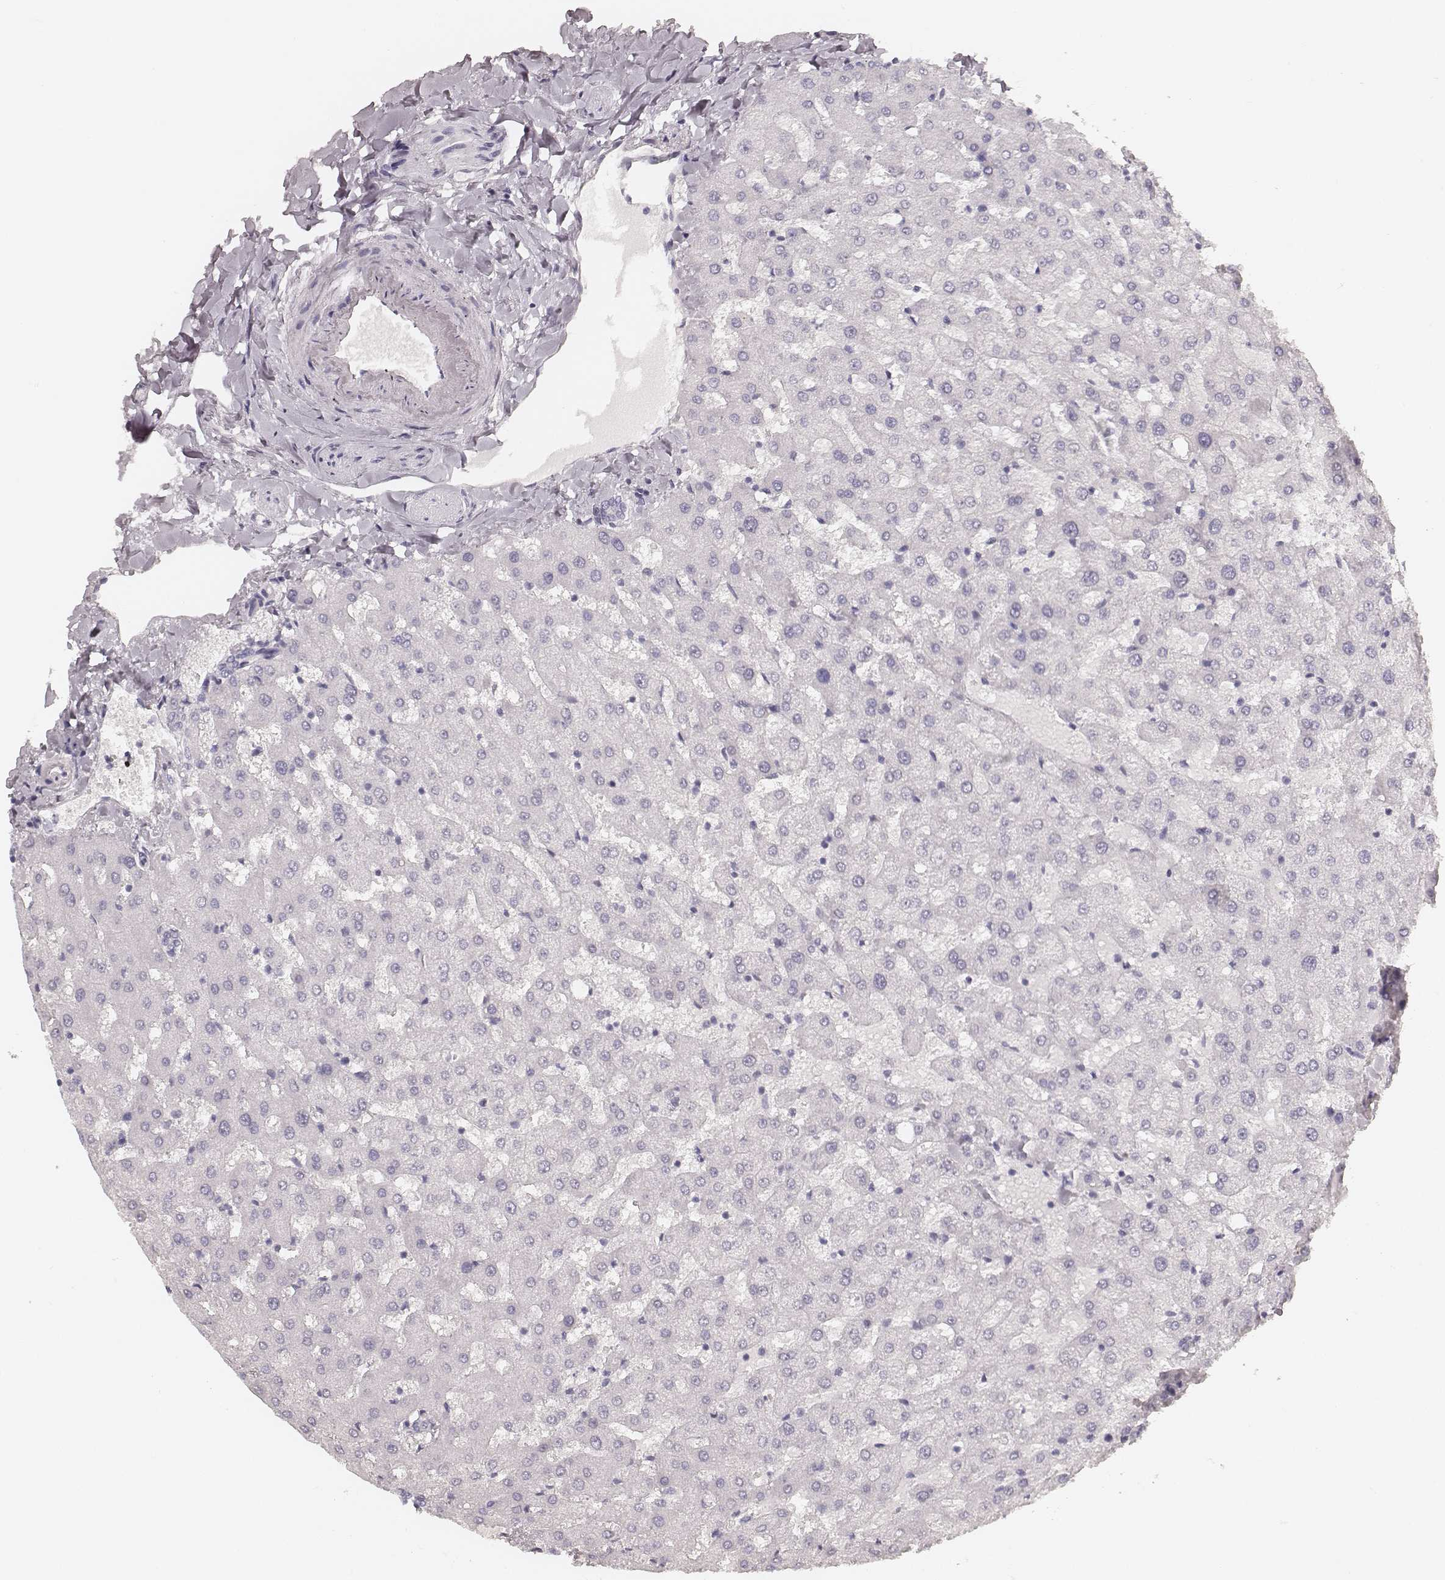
{"staining": {"intensity": "negative", "quantity": "none", "location": "none"}, "tissue": "liver", "cell_type": "Cholangiocytes", "image_type": "normal", "snomed": [{"axis": "morphology", "description": "Normal tissue, NOS"}, {"axis": "topography", "description": "Liver"}], "caption": "Human liver stained for a protein using IHC displays no expression in cholangiocytes.", "gene": "HNF4G", "patient": {"sex": "female", "age": 50}}